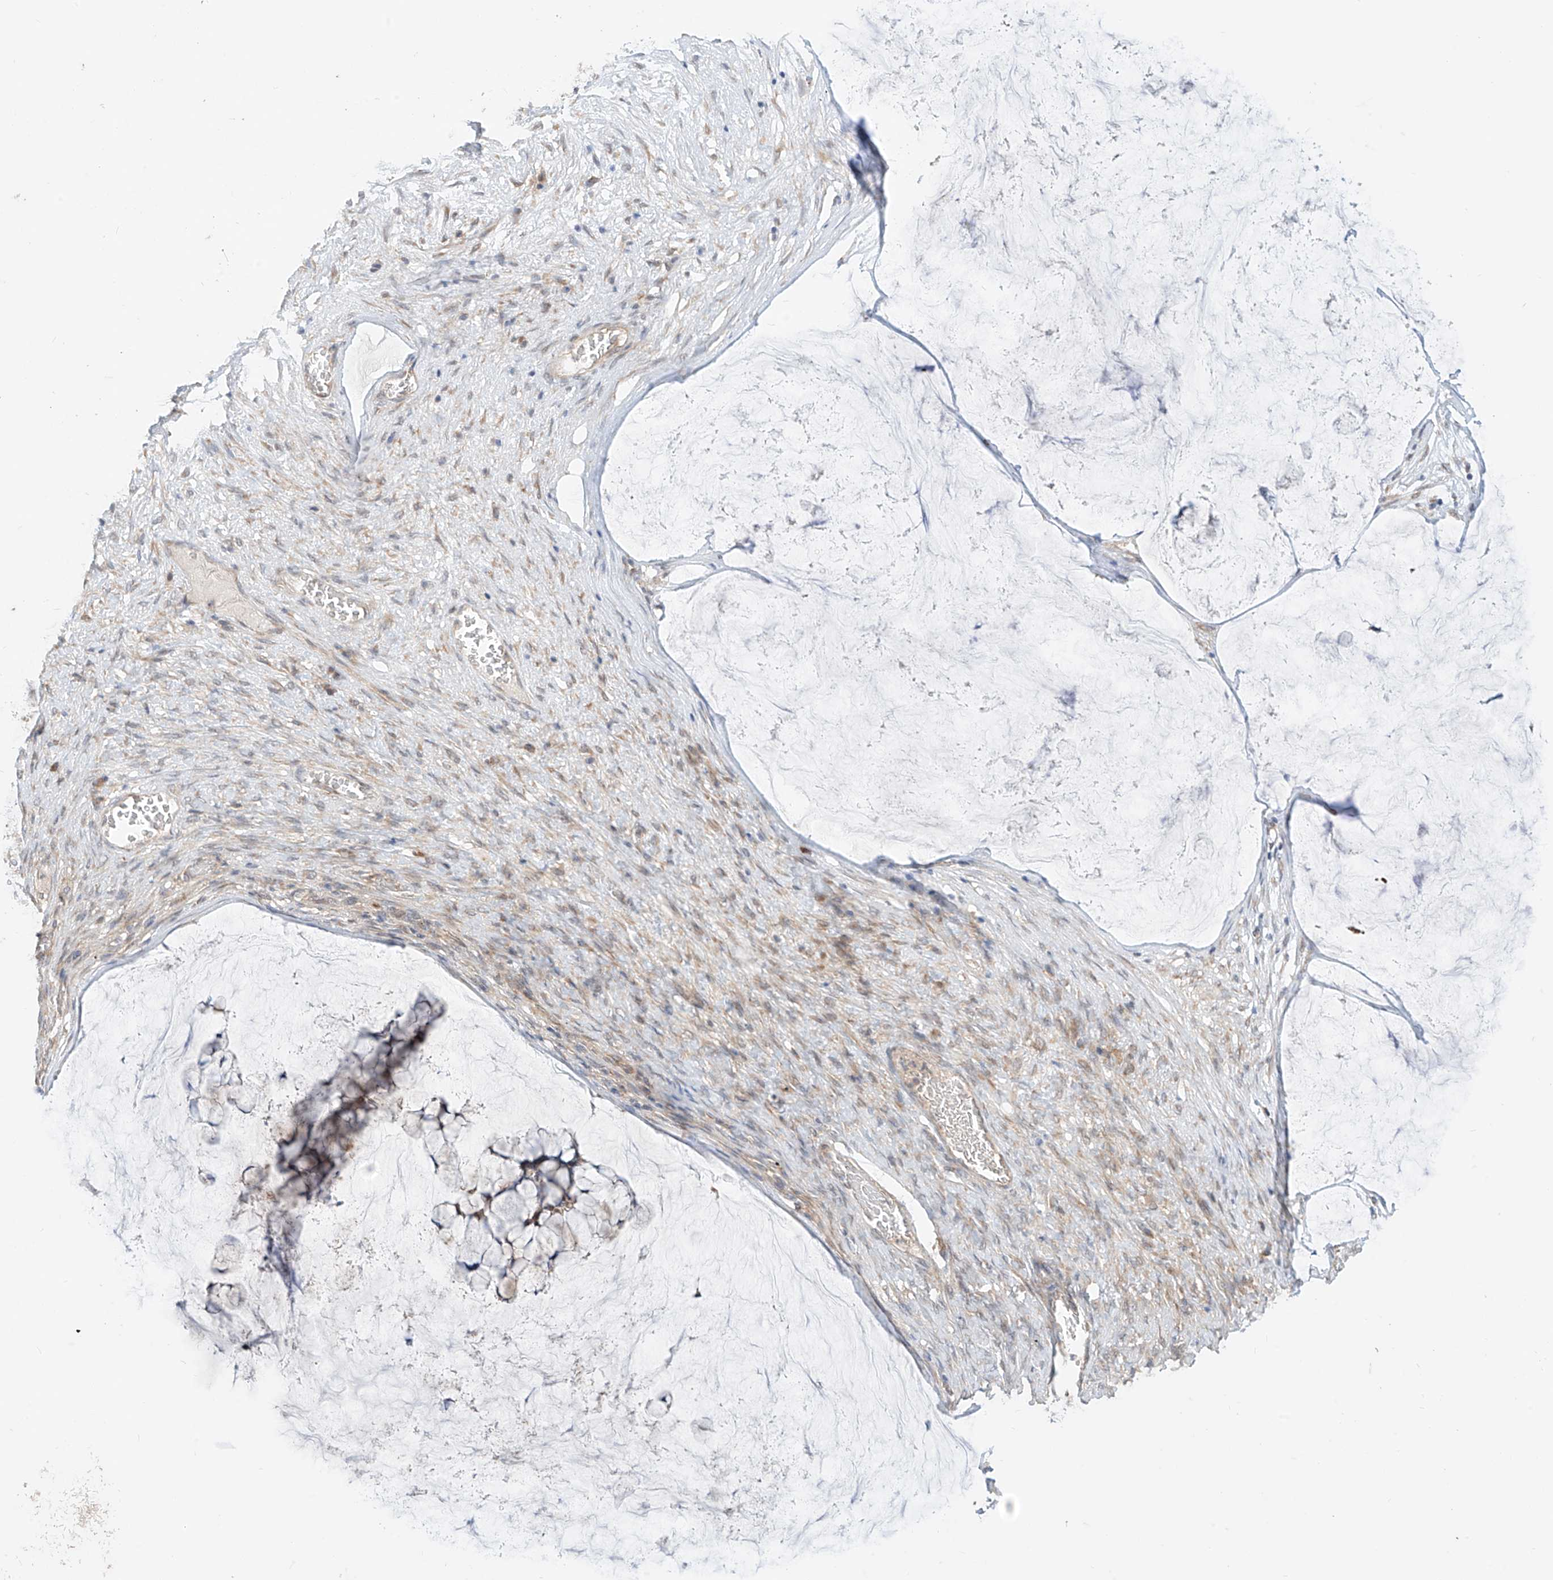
{"staining": {"intensity": "moderate", "quantity": ">75%", "location": "cytoplasmic/membranous"}, "tissue": "ovarian cancer", "cell_type": "Tumor cells", "image_type": "cancer", "snomed": [{"axis": "morphology", "description": "Cystadenocarcinoma, mucinous, NOS"}, {"axis": "topography", "description": "Ovary"}], "caption": "A histopathology image of ovarian cancer (mucinous cystadenocarcinoma) stained for a protein exhibits moderate cytoplasmic/membranous brown staining in tumor cells.", "gene": "MTUS2", "patient": {"sex": "female", "age": 42}}